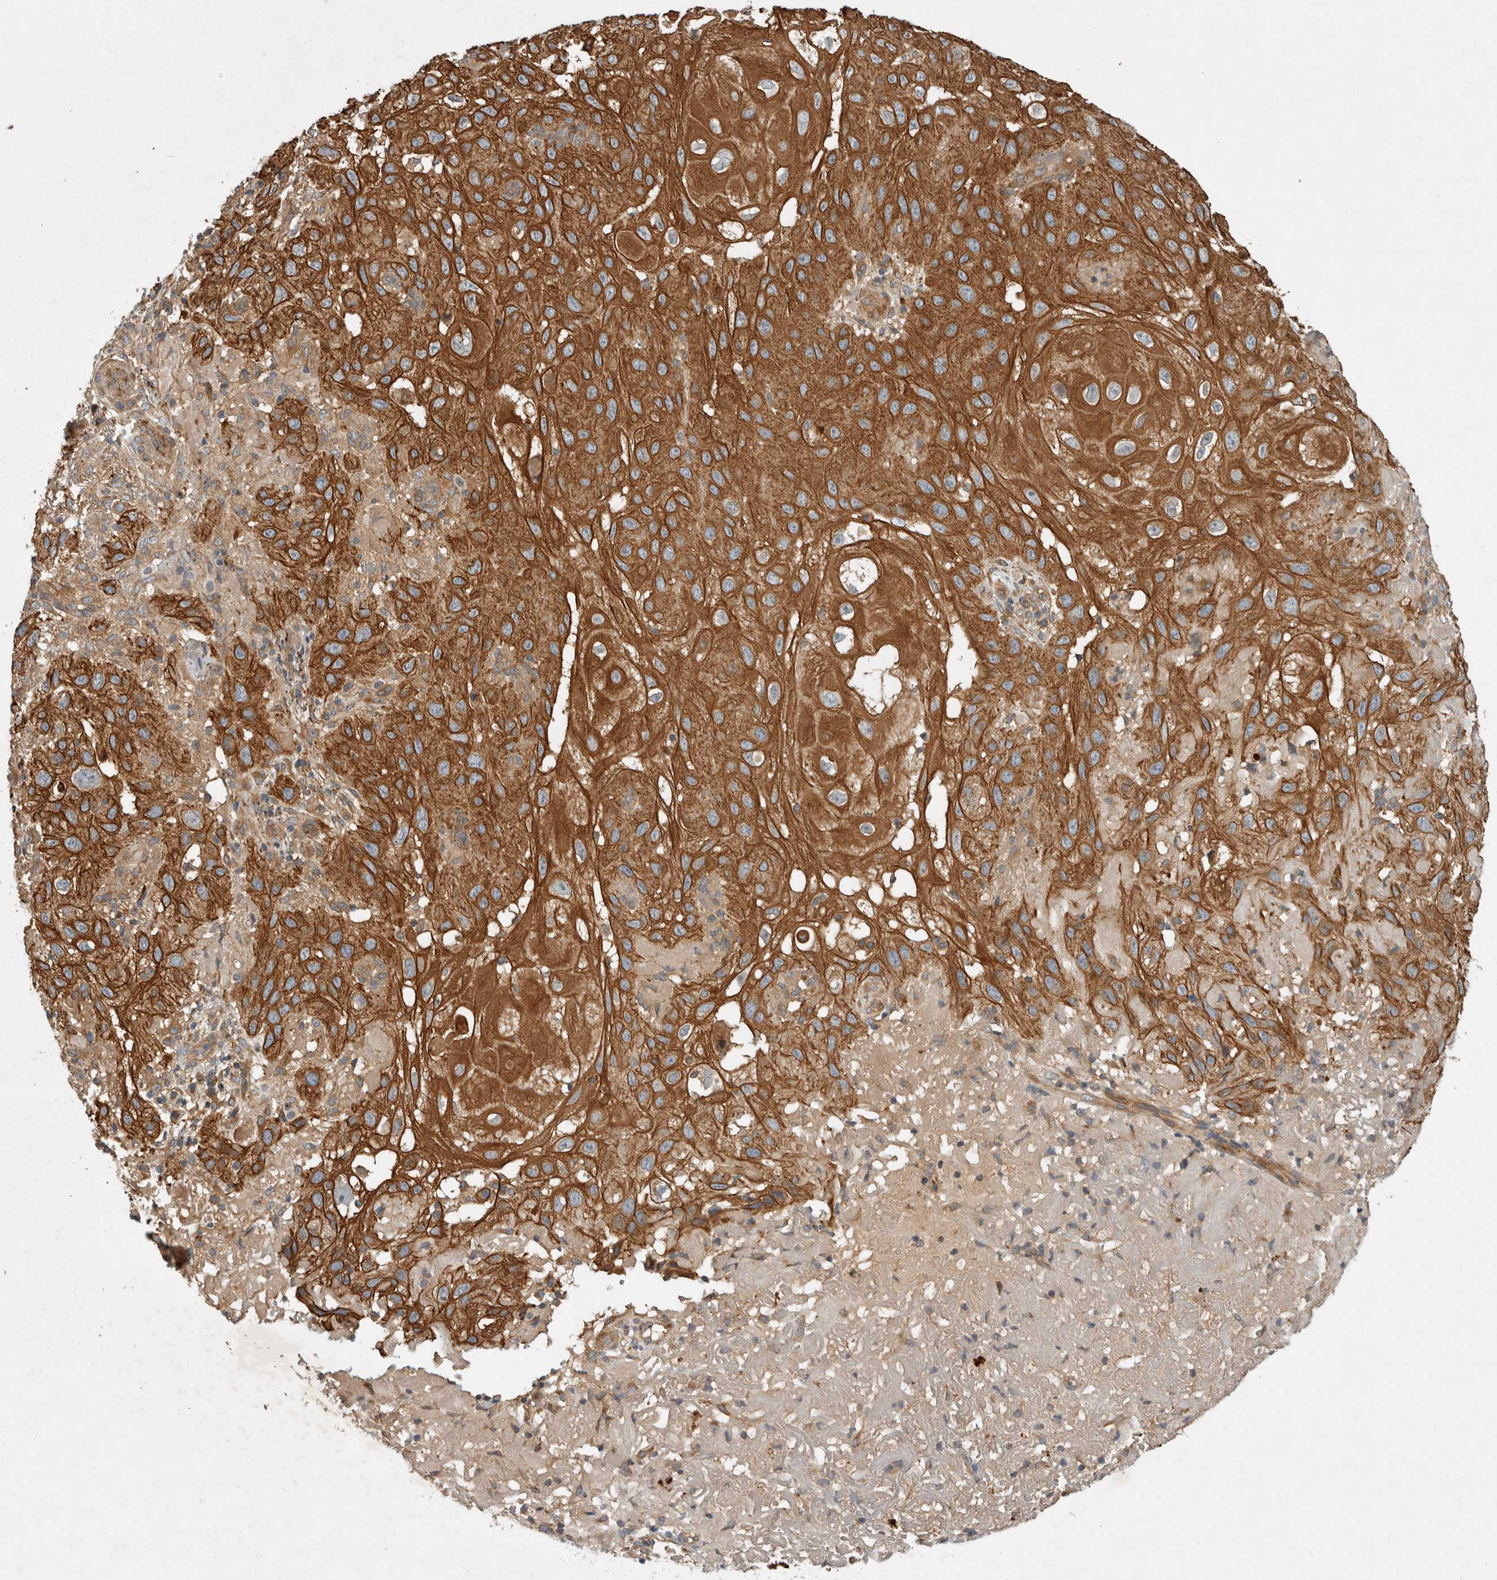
{"staining": {"intensity": "strong", "quantity": ">75%", "location": "cytoplasmic/membranous"}, "tissue": "skin cancer", "cell_type": "Tumor cells", "image_type": "cancer", "snomed": [{"axis": "morphology", "description": "Normal tissue, NOS"}, {"axis": "morphology", "description": "Squamous cell carcinoma, NOS"}, {"axis": "topography", "description": "Skin"}], "caption": "A photomicrograph of skin cancer stained for a protein shows strong cytoplasmic/membranous brown staining in tumor cells.", "gene": "ARMC9", "patient": {"sex": "female", "age": 96}}